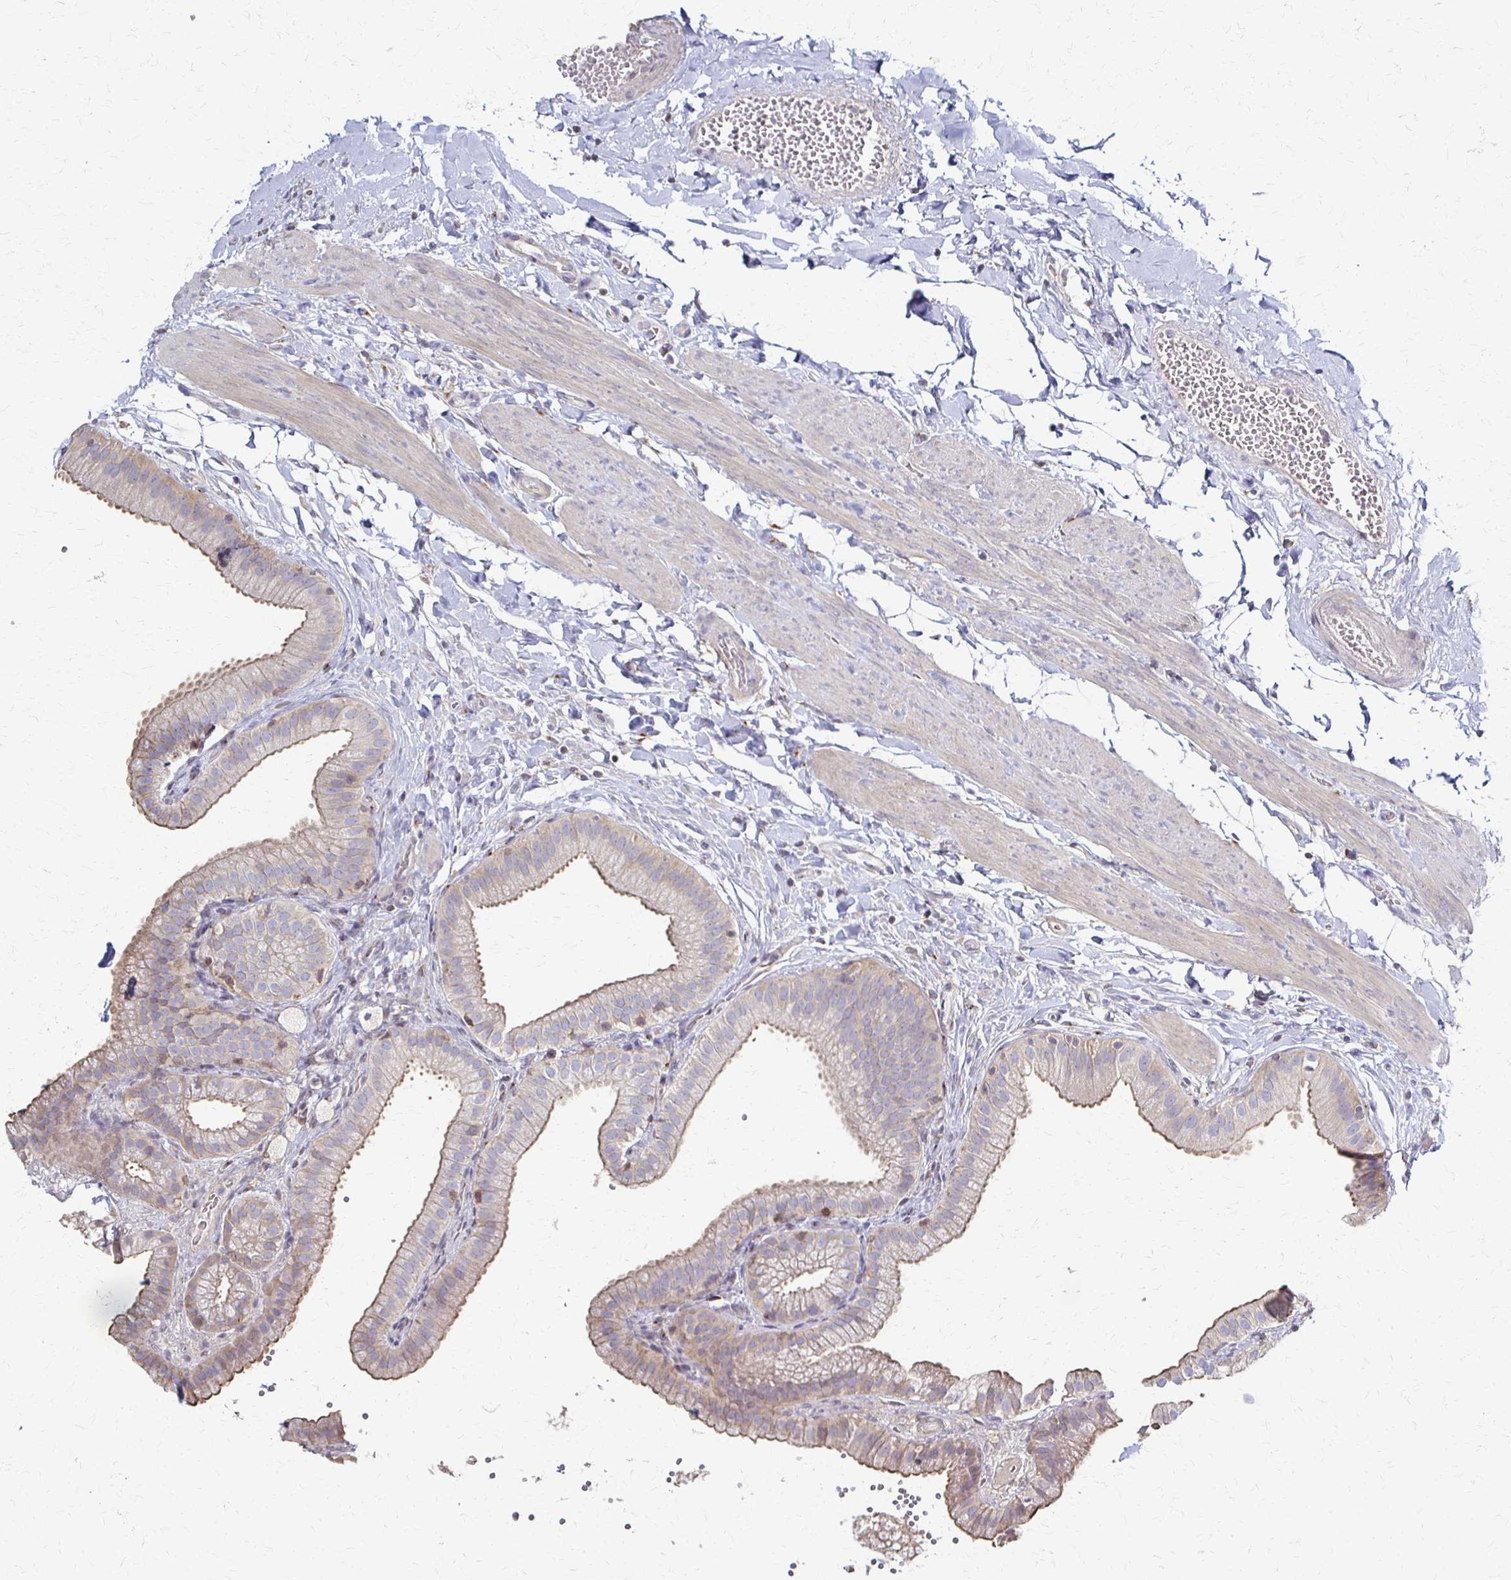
{"staining": {"intensity": "weak", "quantity": "25%-75%", "location": "cytoplasmic/membranous"}, "tissue": "gallbladder", "cell_type": "Glandular cells", "image_type": "normal", "snomed": [{"axis": "morphology", "description": "Normal tissue, NOS"}, {"axis": "topography", "description": "Gallbladder"}], "caption": "This image displays benign gallbladder stained with immunohistochemistry to label a protein in brown. The cytoplasmic/membranous of glandular cells show weak positivity for the protein. Nuclei are counter-stained blue.", "gene": "C1QTNF7", "patient": {"sex": "female", "age": 63}}